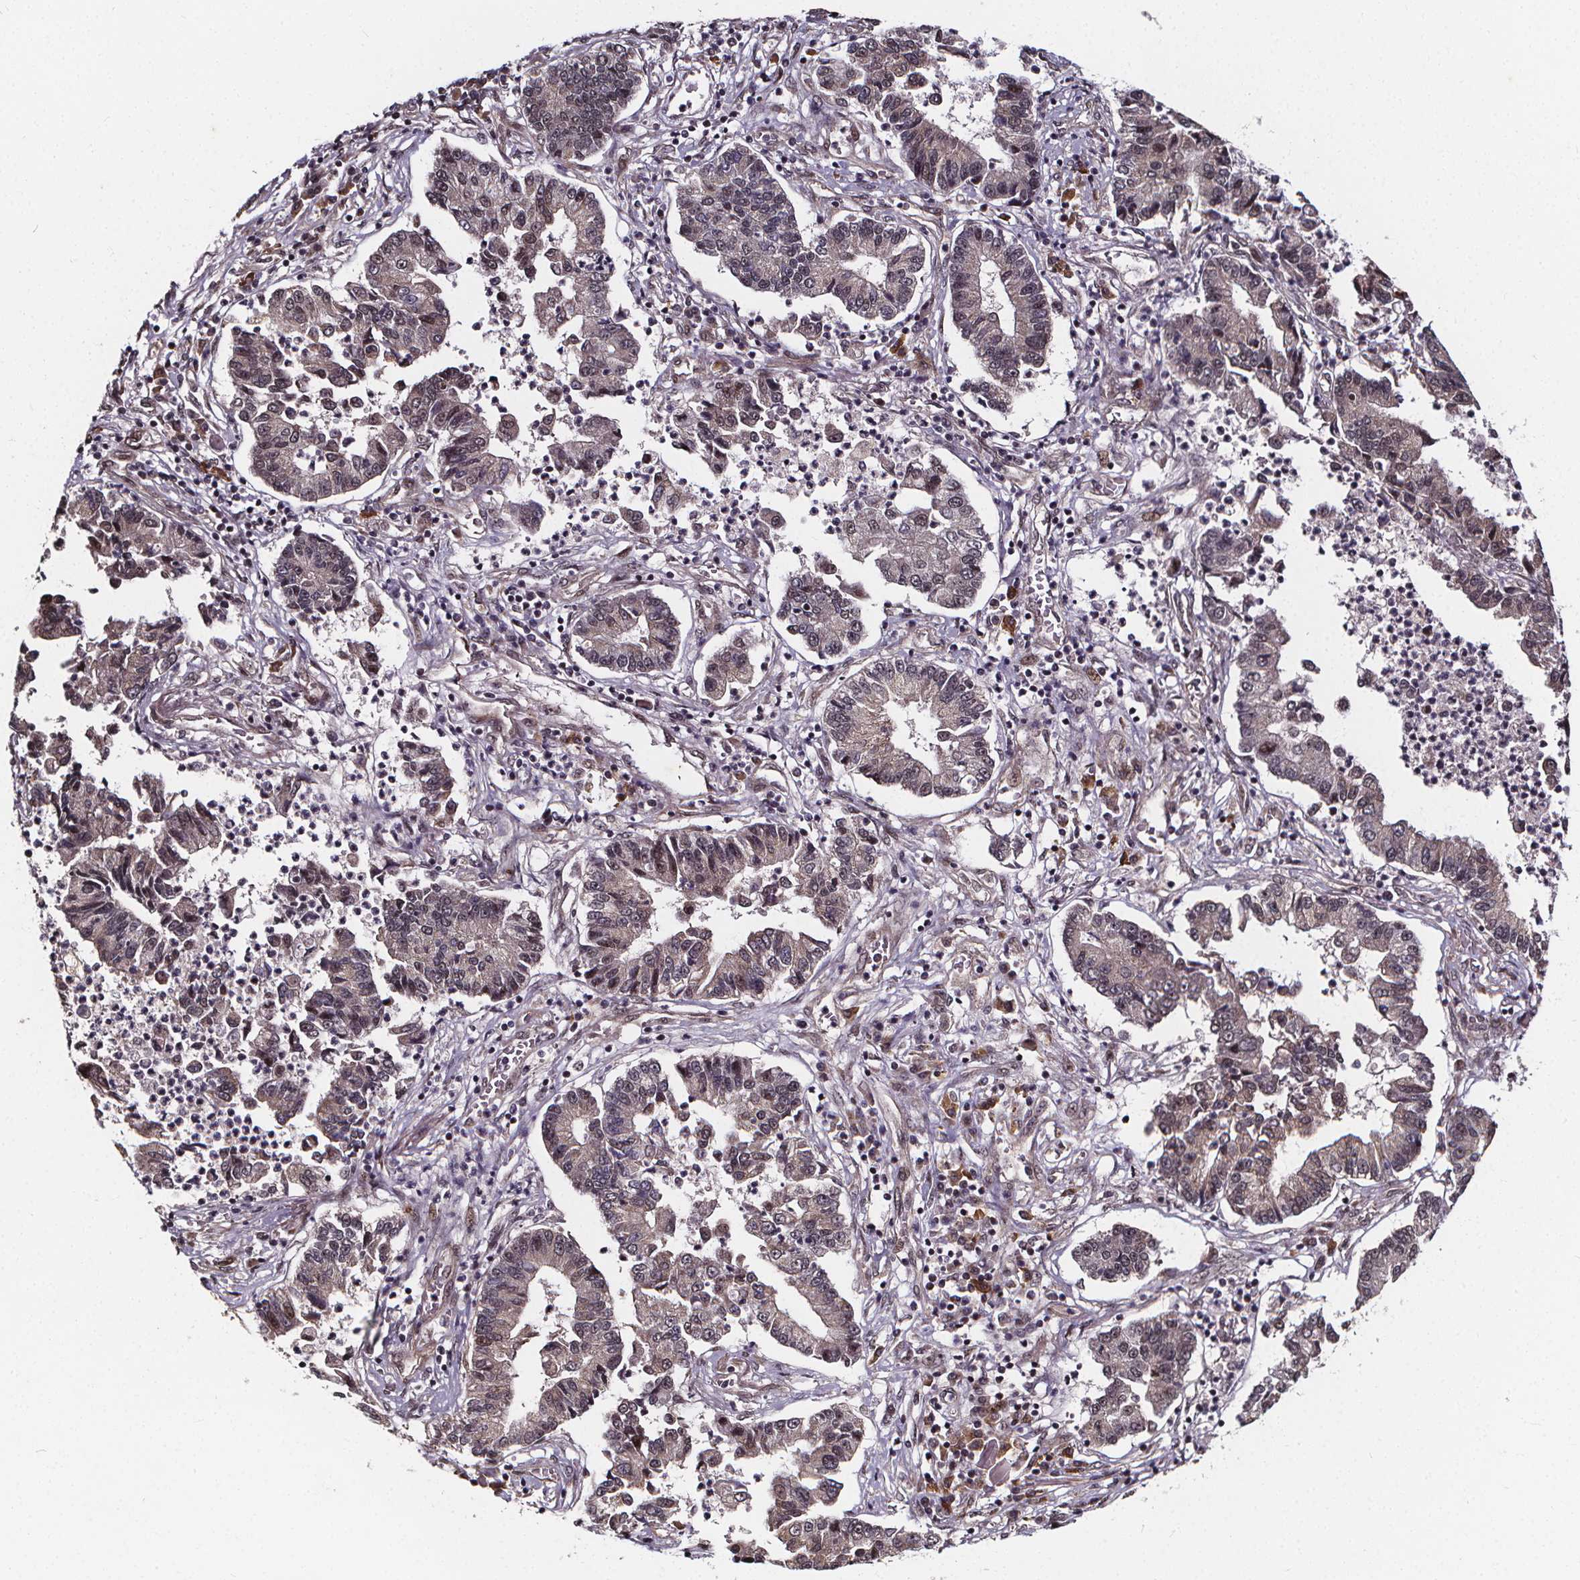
{"staining": {"intensity": "negative", "quantity": "none", "location": "none"}, "tissue": "lung cancer", "cell_type": "Tumor cells", "image_type": "cancer", "snomed": [{"axis": "morphology", "description": "Adenocarcinoma, NOS"}, {"axis": "topography", "description": "Lung"}], "caption": "This histopathology image is of adenocarcinoma (lung) stained with immunohistochemistry to label a protein in brown with the nuclei are counter-stained blue. There is no expression in tumor cells.", "gene": "DDIT3", "patient": {"sex": "female", "age": 57}}